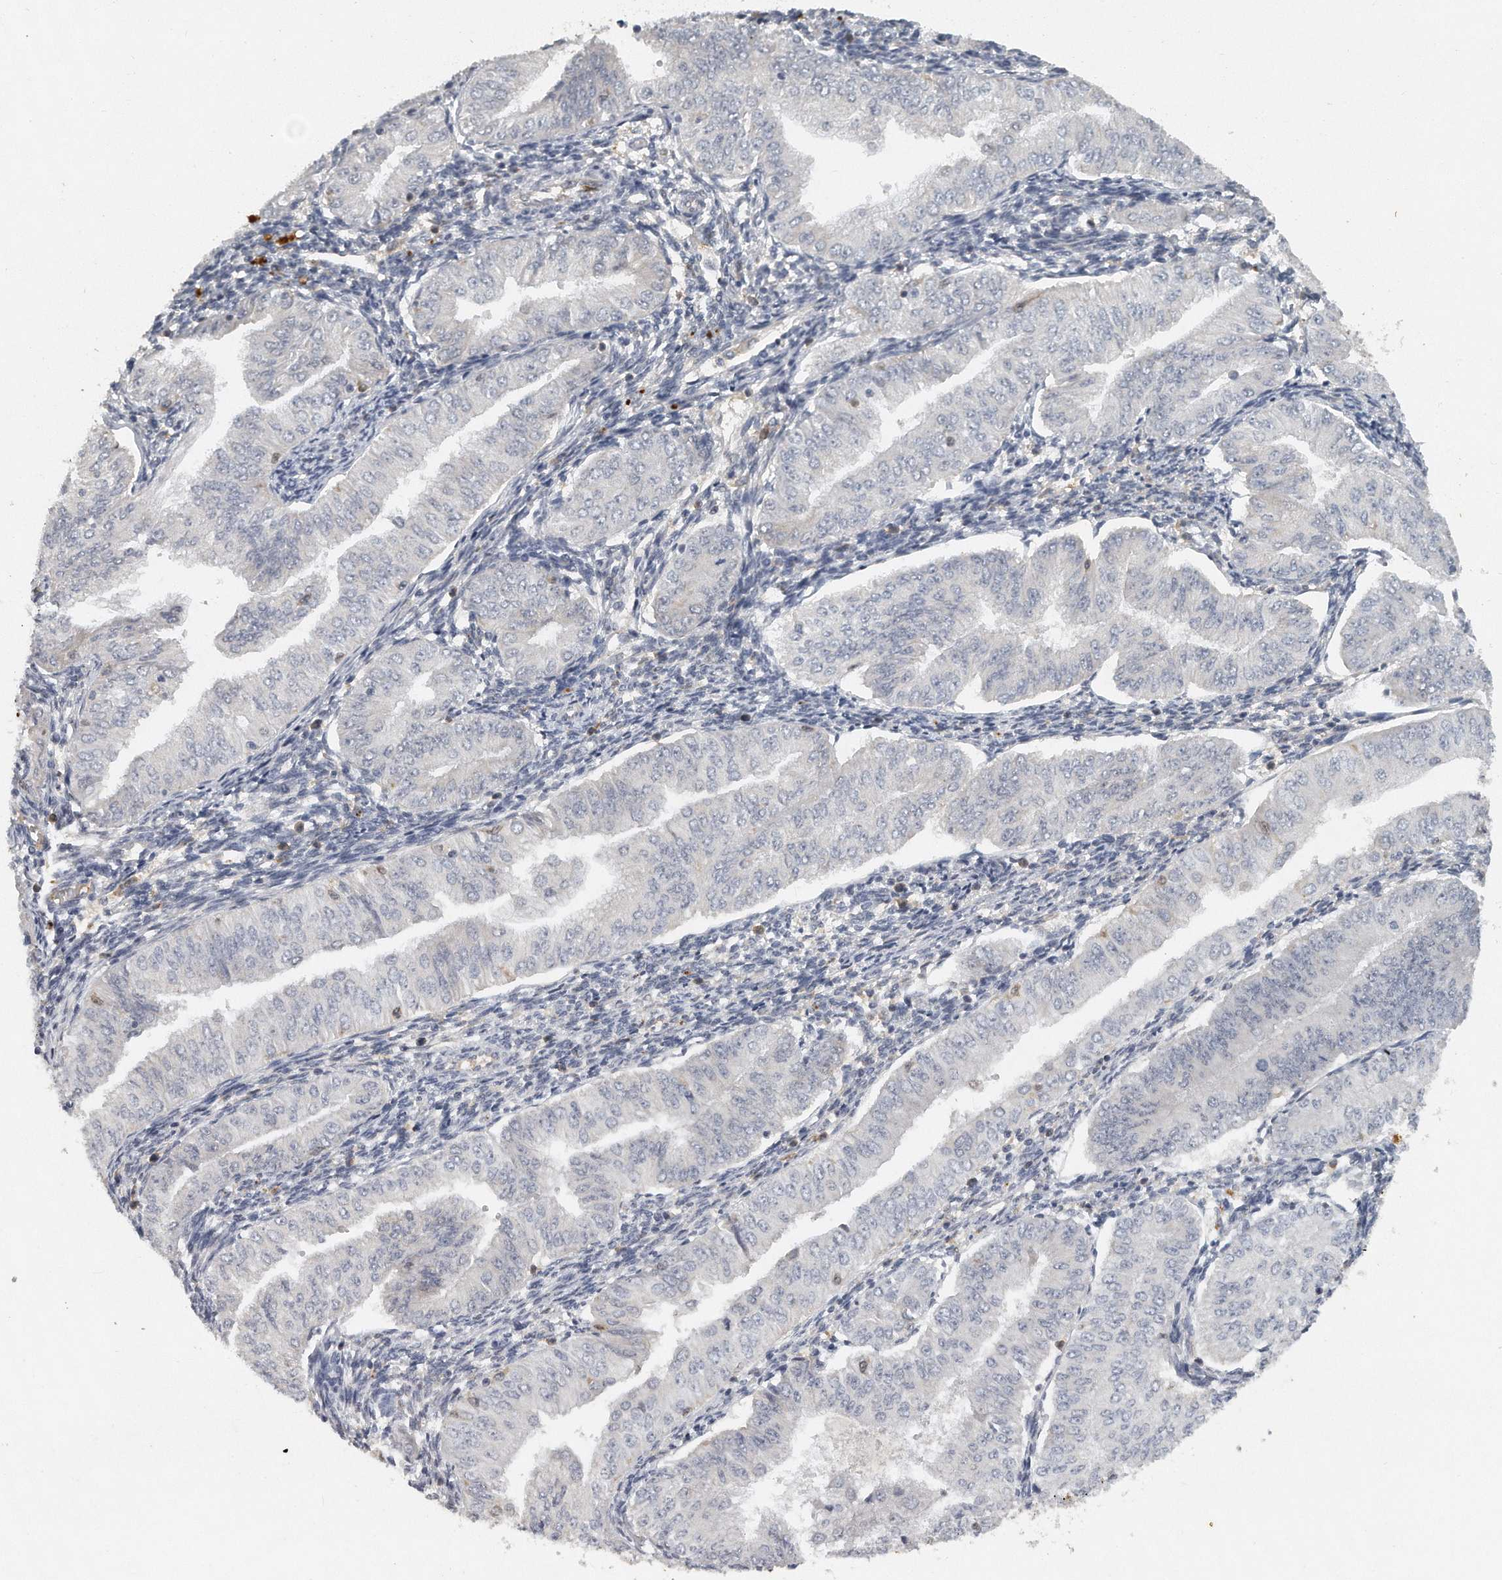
{"staining": {"intensity": "negative", "quantity": "none", "location": "none"}, "tissue": "endometrial cancer", "cell_type": "Tumor cells", "image_type": "cancer", "snomed": [{"axis": "morphology", "description": "Normal tissue, NOS"}, {"axis": "morphology", "description": "Adenocarcinoma, NOS"}, {"axis": "topography", "description": "Endometrium"}], "caption": "A high-resolution histopathology image shows immunohistochemistry (IHC) staining of endometrial adenocarcinoma, which shows no significant staining in tumor cells.", "gene": "CAMK1", "patient": {"sex": "female", "age": 53}}